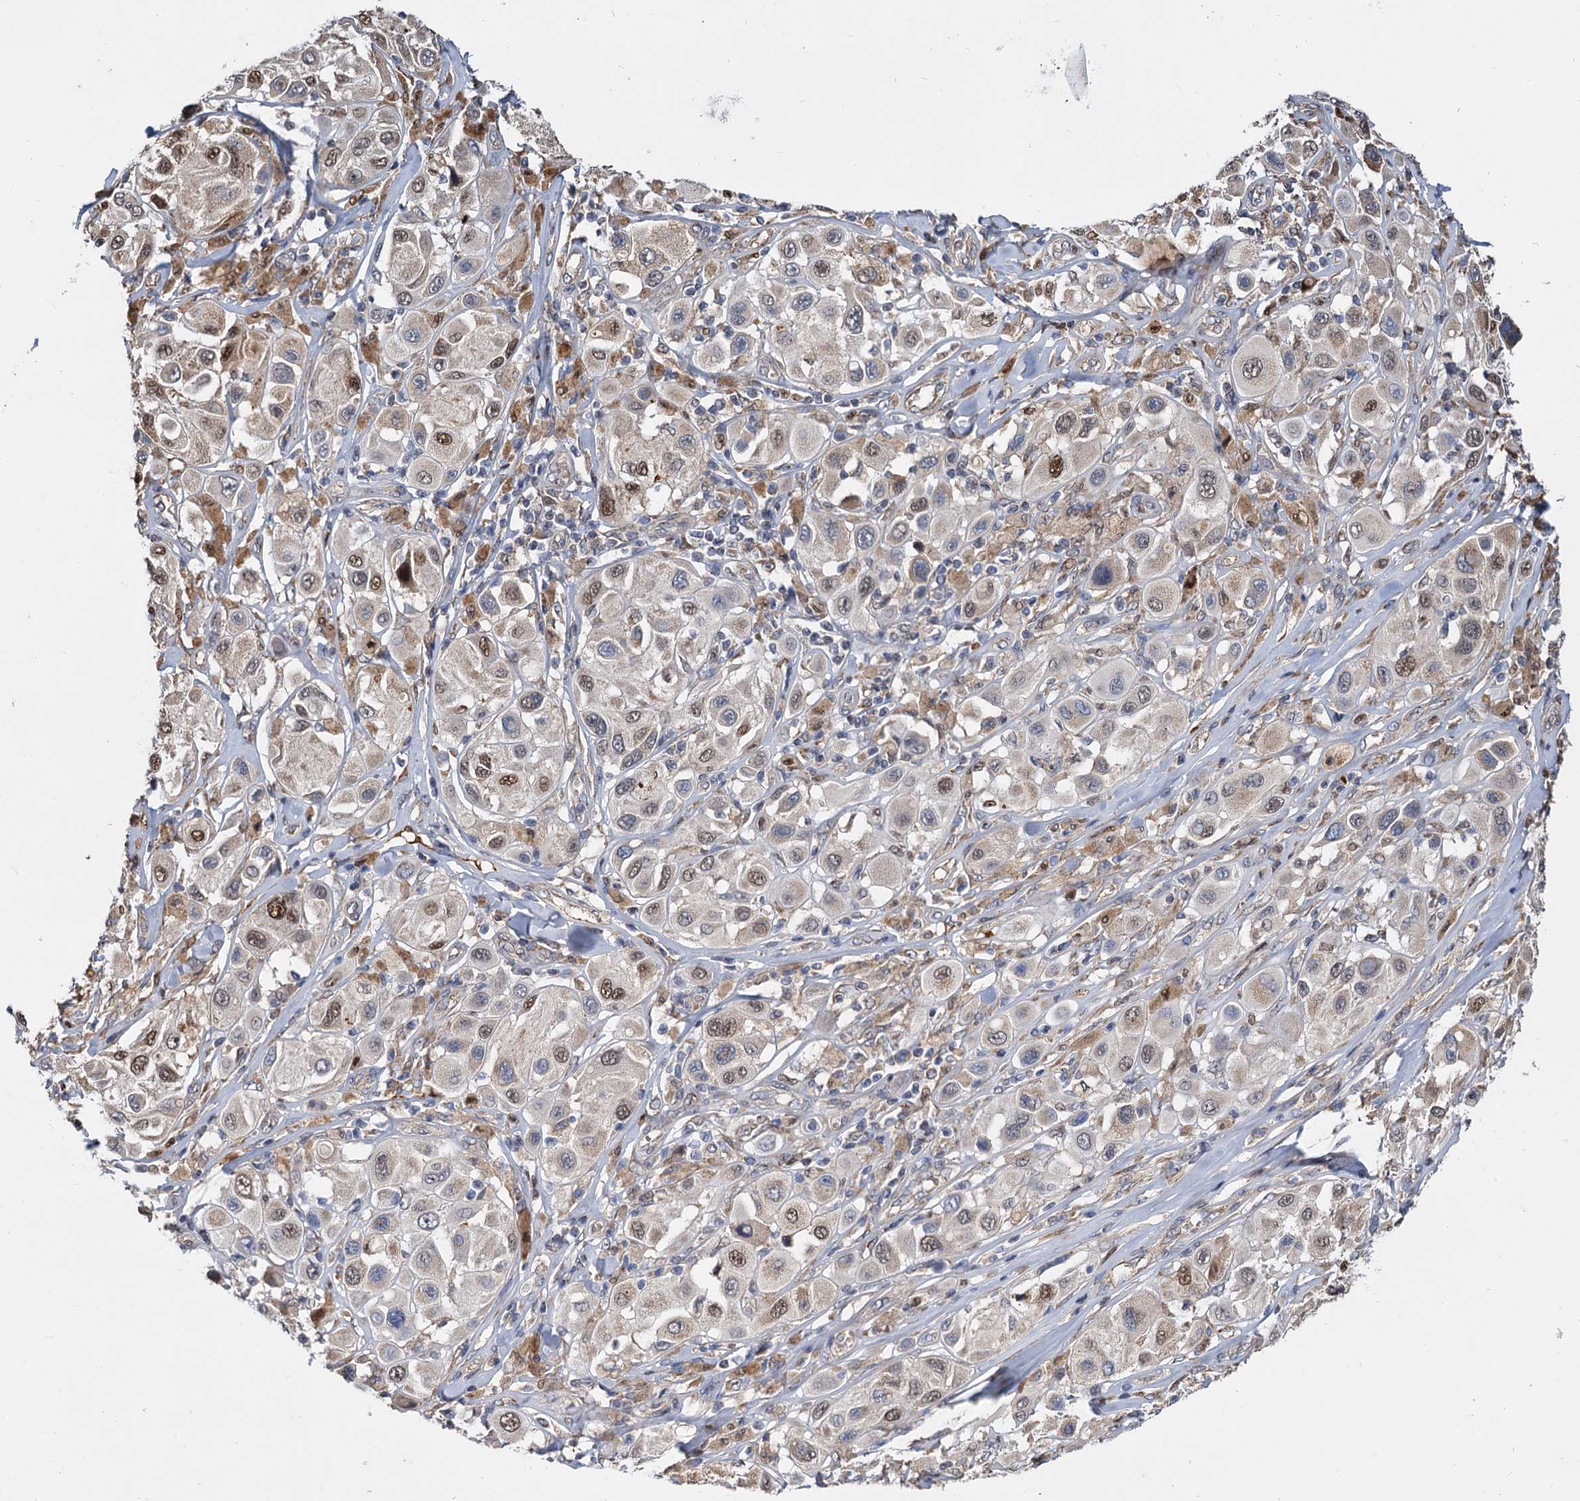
{"staining": {"intensity": "moderate", "quantity": "<25%", "location": "cytoplasmic/membranous,nuclear"}, "tissue": "melanoma", "cell_type": "Tumor cells", "image_type": "cancer", "snomed": [{"axis": "morphology", "description": "Malignant melanoma, Metastatic site"}, {"axis": "topography", "description": "Skin"}], "caption": "Malignant melanoma (metastatic site) tissue exhibits moderate cytoplasmic/membranous and nuclear staining in approximately <25% of tumor cells, visualized by immunohistochemistry. (brown staining indicates protein expression, while blue staining denotes nuclei).", "gene": "ALKBH7", "patient": {"sex": "male", "age": 41}}